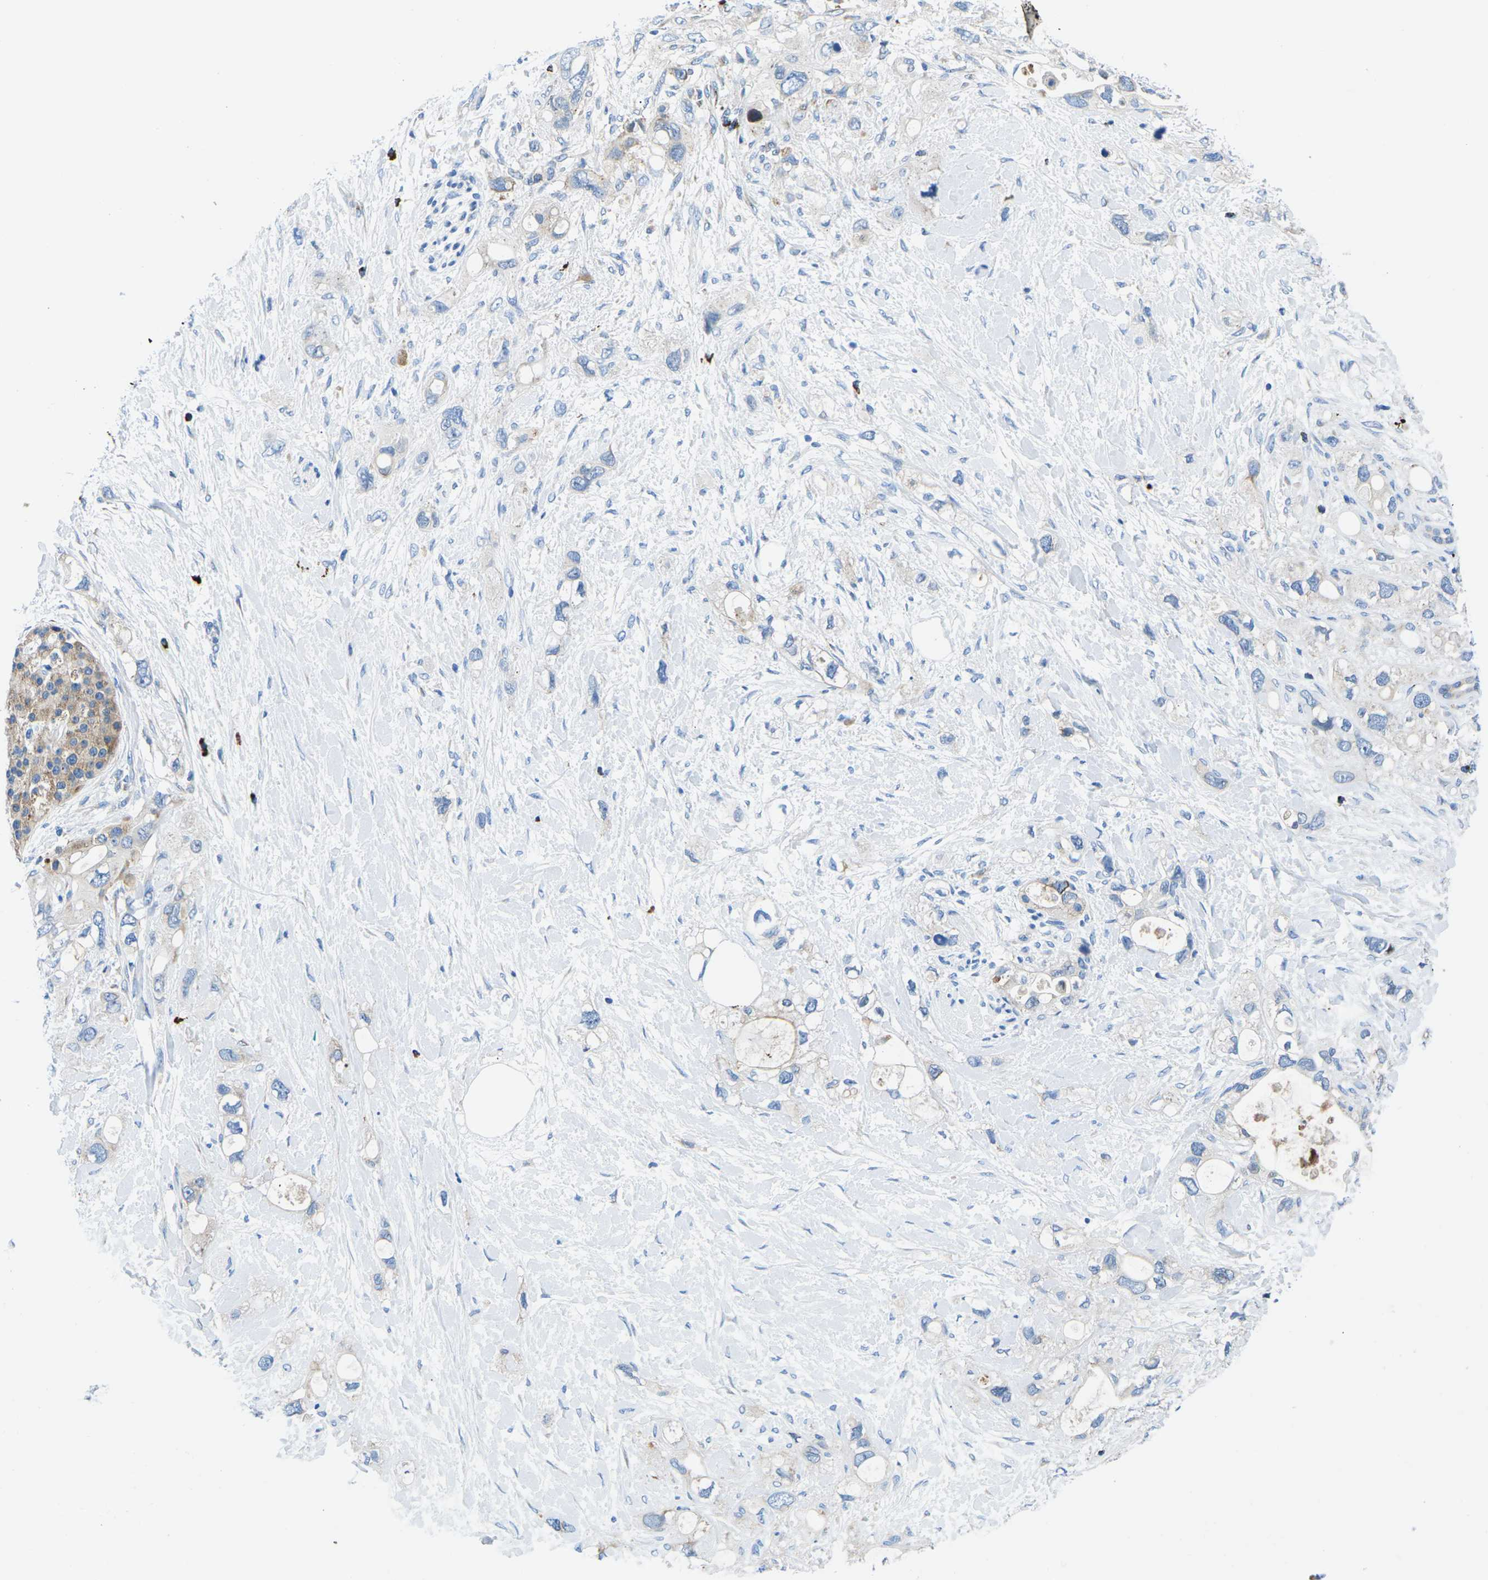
{"staining": {"intensity": "negative", "quantity": "none", "location": "none"}, "tissue": "pancreatic cancer", "cell_type": "Tumor cells", "image_type": "cancer", "snomed": [{"axis": "morphology", "description": "Adenocarcinoma, NOS"}, {"axis": "topography", "description": "Pancreas"}], "caption": "The immunohistochemistry (IHC) image has no significant positivity in tumor cells of pancreatic adenocarcinoma tissue.", "gene": "MC4R", "patient": {"sex": "female", "age": 56}}